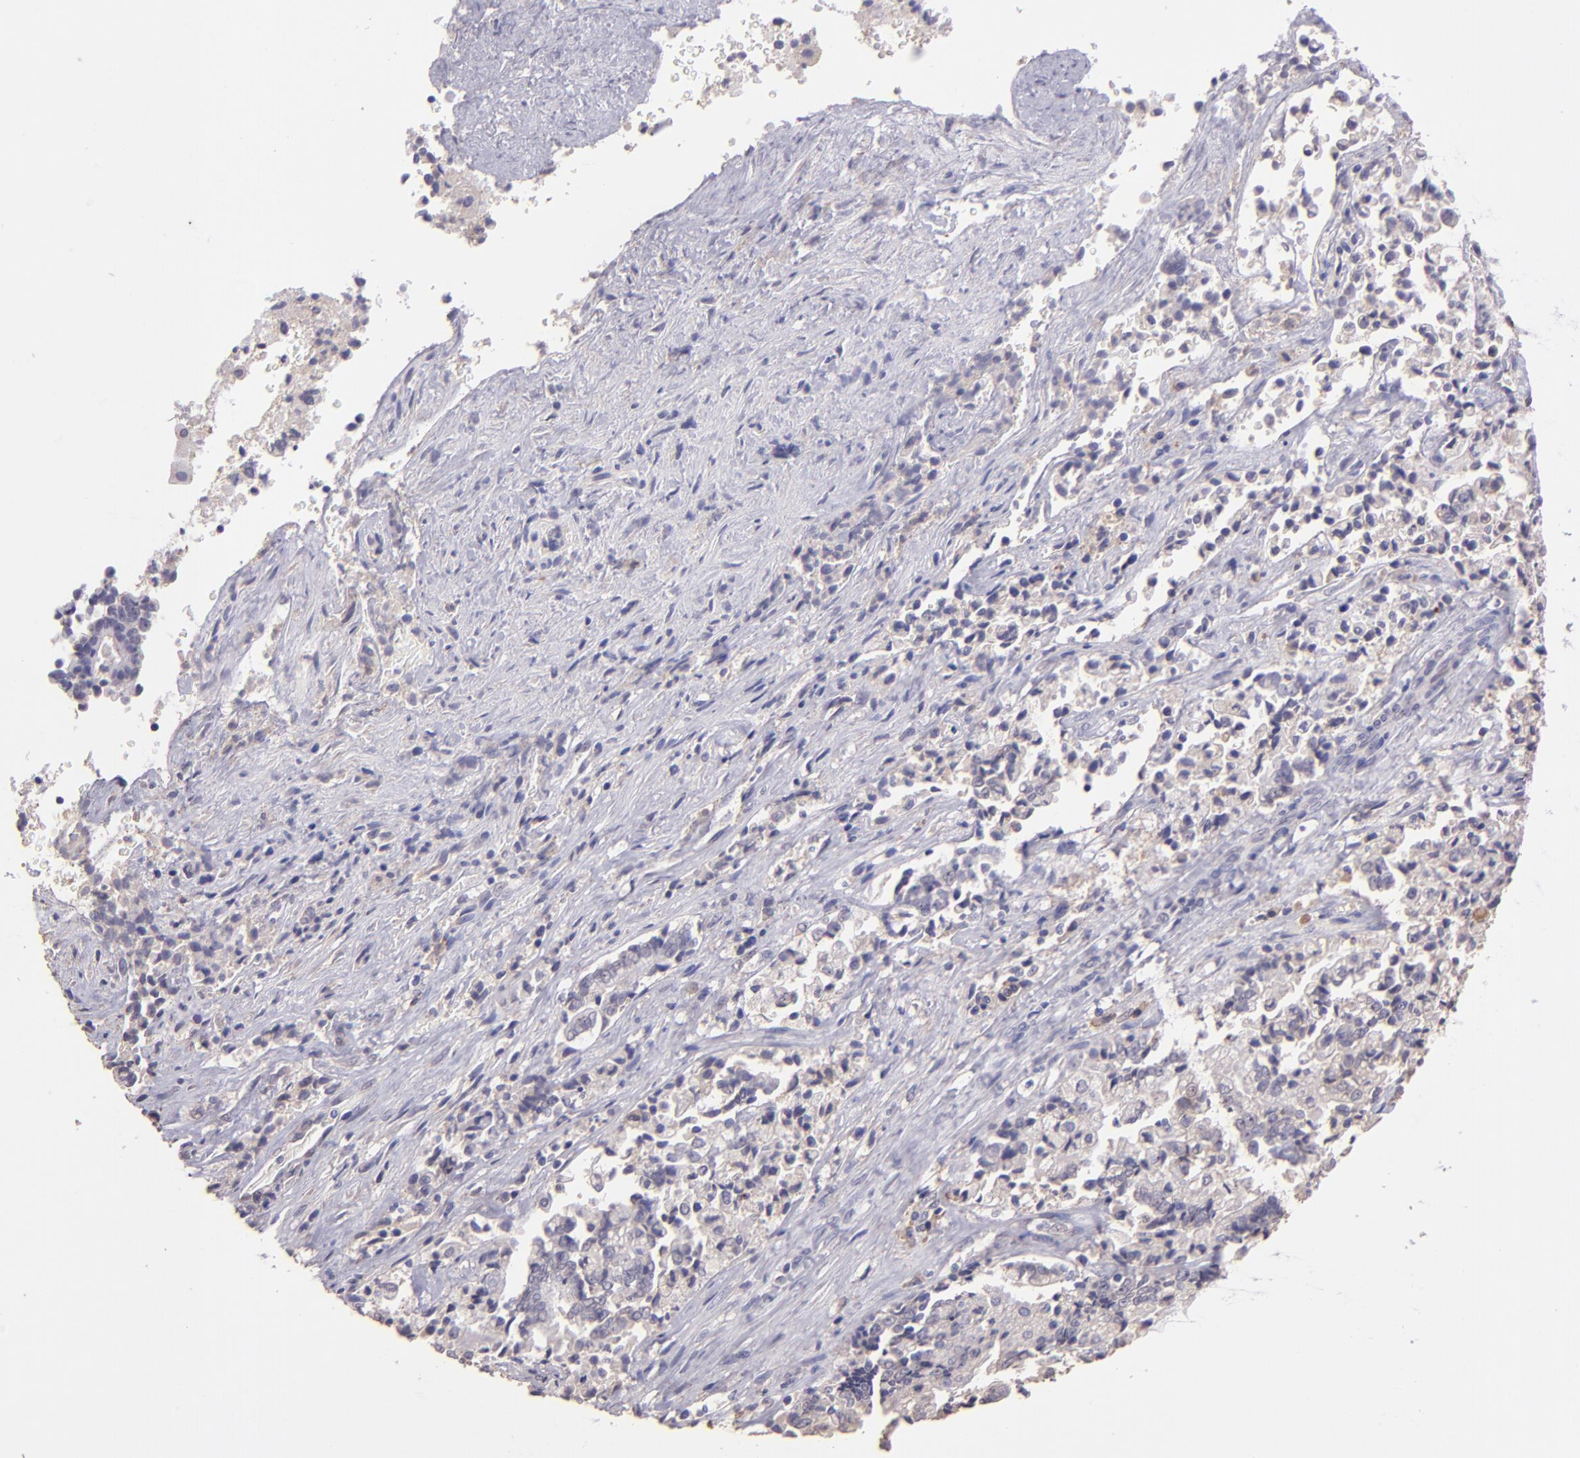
{"staining": {"intensity": "weak", "quantity": "<25%", "location": "cytoplasmic/membranous"}, "tissue": "liver cancer", "cell_type": "Tumor cells", "image_type": "cancer", "snomed": [{"axis": "morphology", "description": "Cholangiocarcinoma"}, {"axis": "topography", "description": "Liver"}], "caption": "A high-resolution image shows IHC staining of liver cholangiocarcinoma, which exhibits no significant expression in tumor cells.", "gene": "PAPPA", "patient": {"sex": "male", "age": 57}}